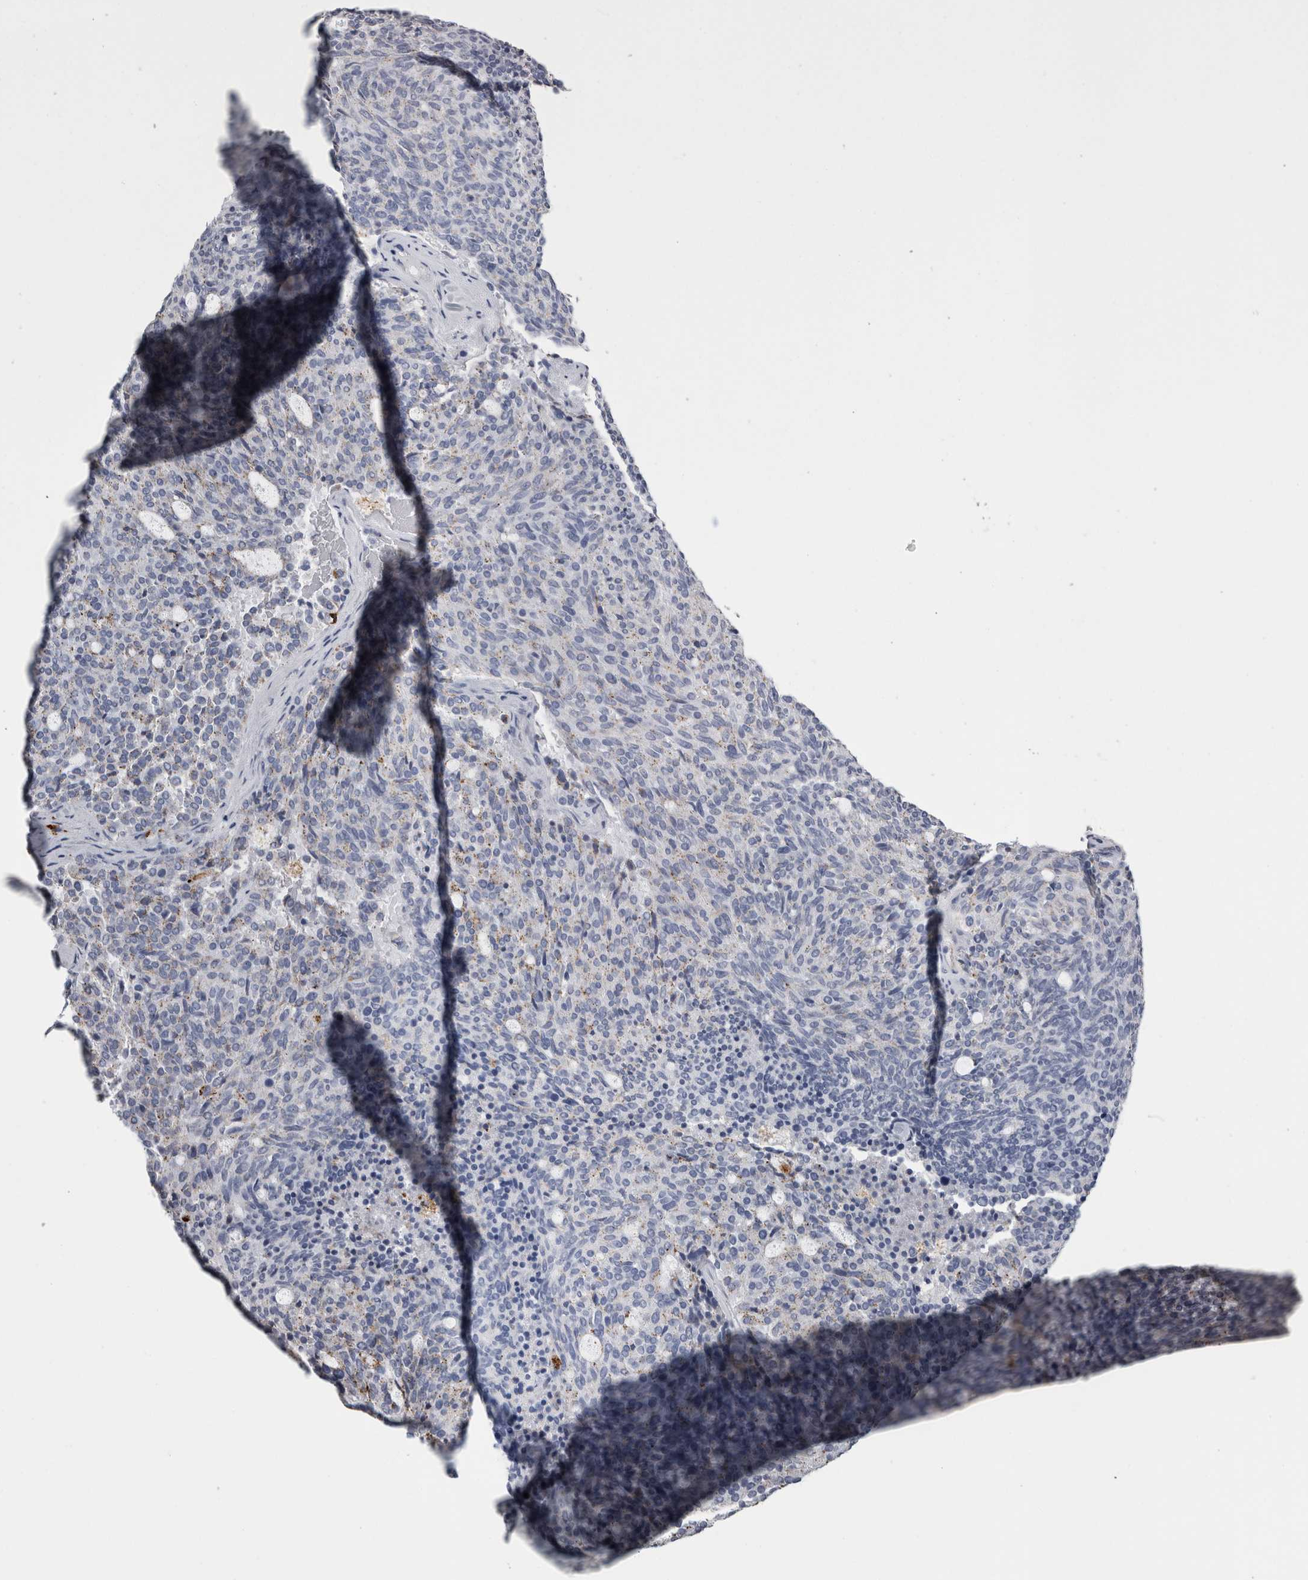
{"staining": {"intensity": "negative", "quantity": "none", "location": "none"}, "tissue": "carcinoid", "cell_type": "Tumor cells", "image_type": "cancer", "snomed": [{"axis": "morphology", "description": "Carcinoid, malignant, NOS"}, {"axis": "topography", "description": "Pancreas"}], "caption": "IHC photomicrograph of malignant carcinoid stained for a protein (brown), which shows no staining in tumor cells.", "gene": "DPP7", "patient": {"sex": "female", "age": 54}}